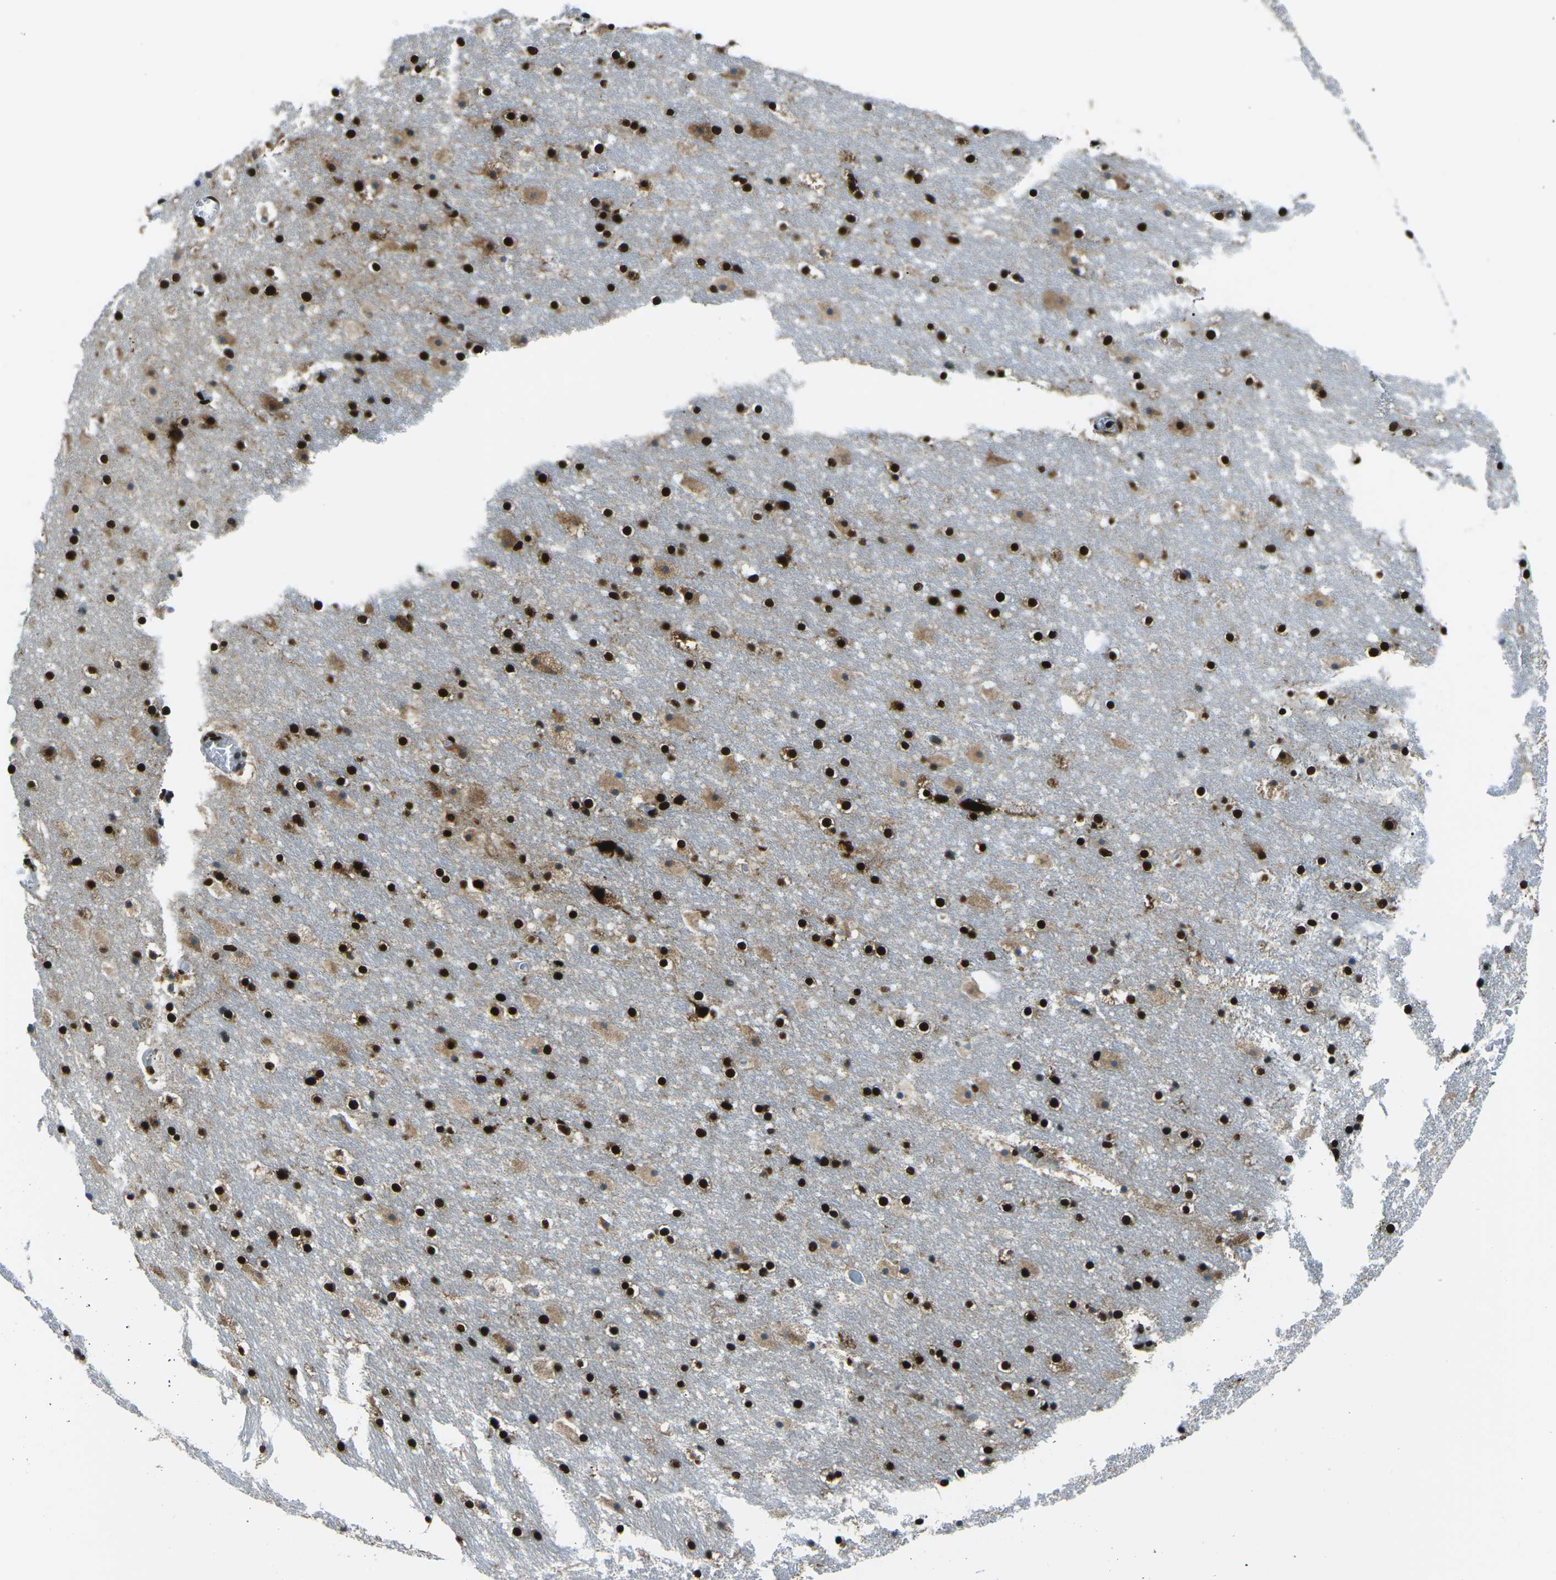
{"staining": {"intensity": "strong", "quantity": ">75%", "location": "nuclear"}, "tissue": "hippocampus", "cell_type": "Glial cells", "image_type": "normal", "snomed": [{"axis": "morphology", "description": "Normal tissue, NOS"}, {"axis": "topography", "description": "Hippocampus"}], "caption": "Strong nuclear staining is present in approximately >75% of glial cells in benign hippocampus. (IHC, brightfield microscopy, high magnification).", "gene": "HNRNPL", "patient": {"sex": "male", "age": 45}}